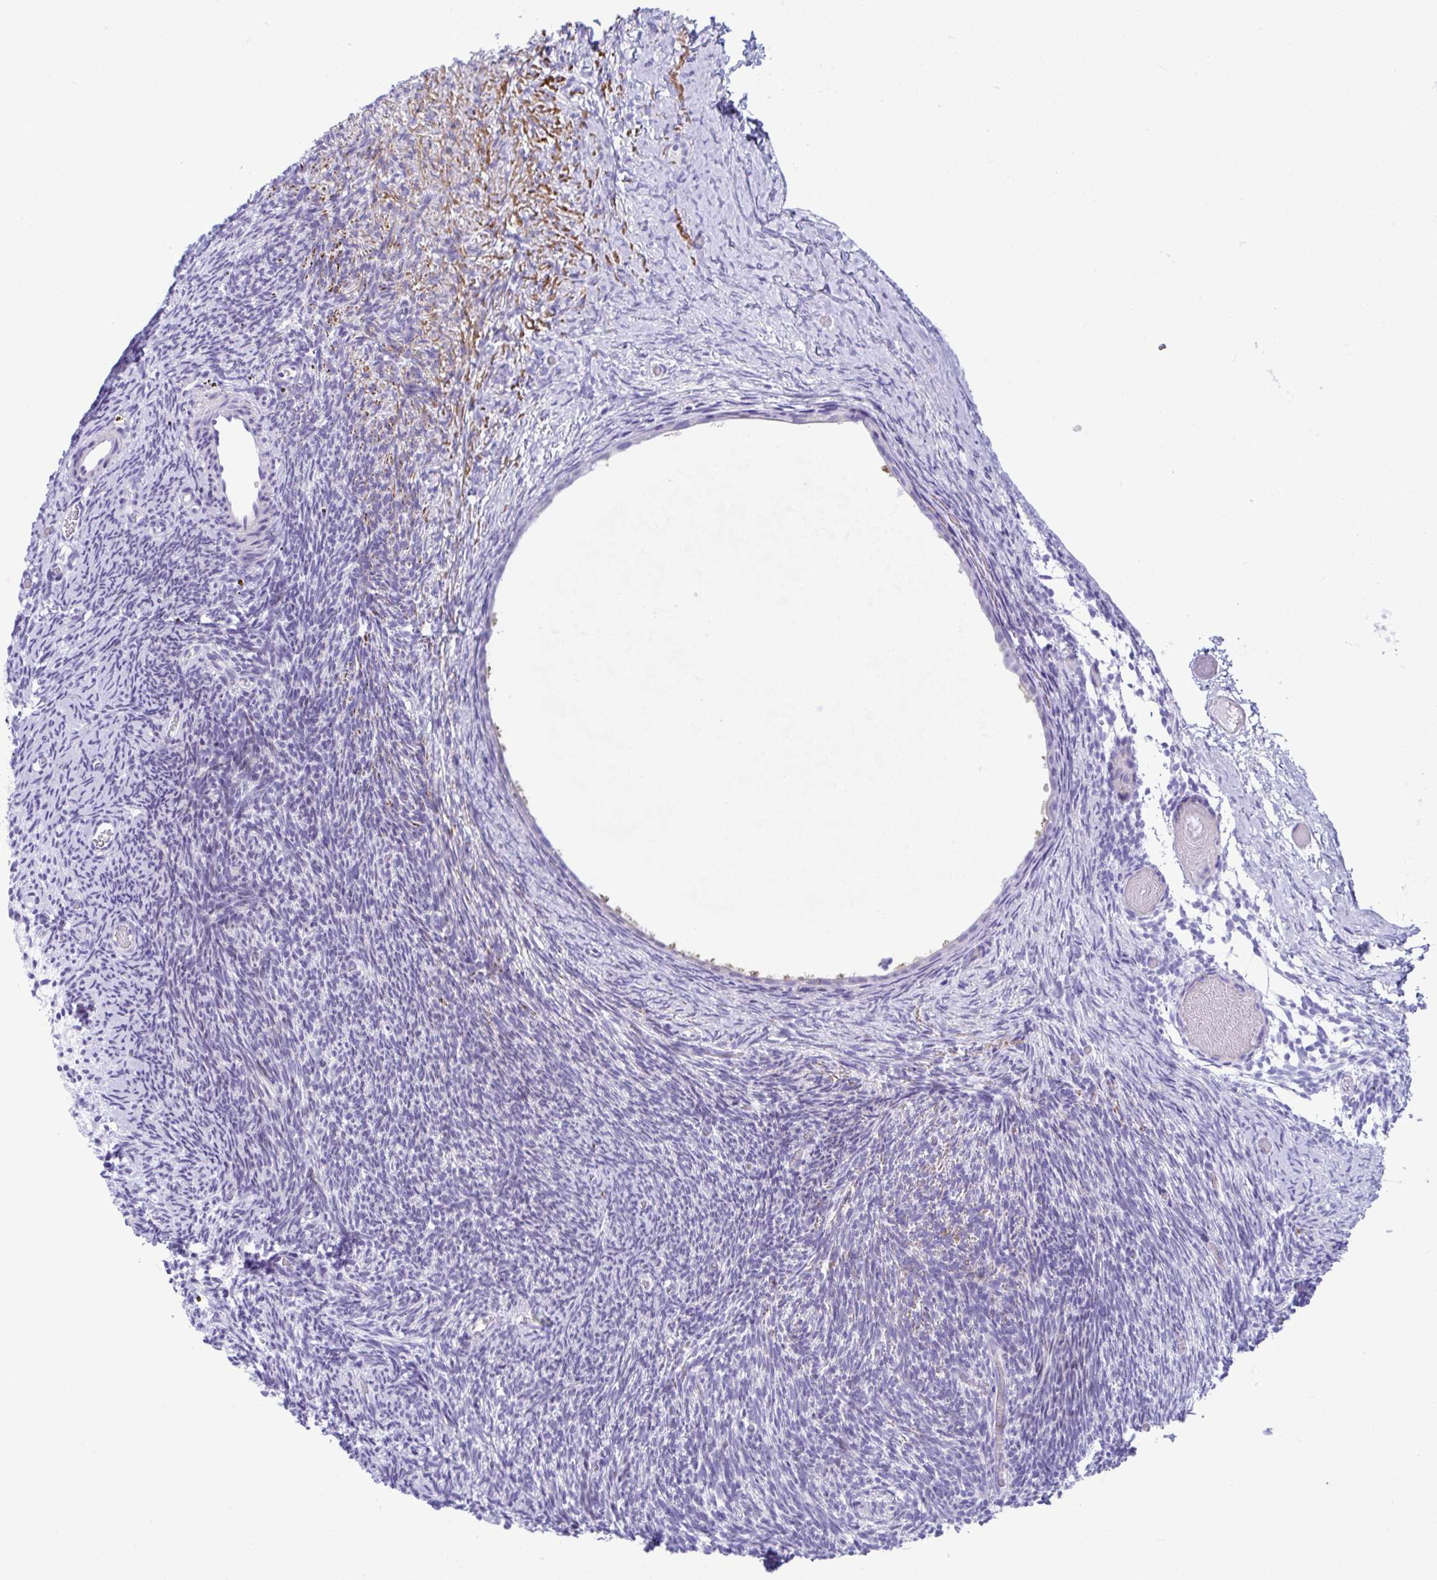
{"staining": {"intensity": "negative", "quantity": "none", "location": "none"}, "tissue": "ovary", "cell_type": "Follicle cells", "image_type": "normal", "snomed": [{"axis": "morphology", "description": "Normal tissue, NOS"}, {"axis": "topography", "description": "Ovary"}], "caption": "This is an immunohistochemistry (IHC) histopathology image of benign human ovary. There is no staining in follicle cells.", "gene": "ISL1", "patient": {"sex": "female", "age": 39}}